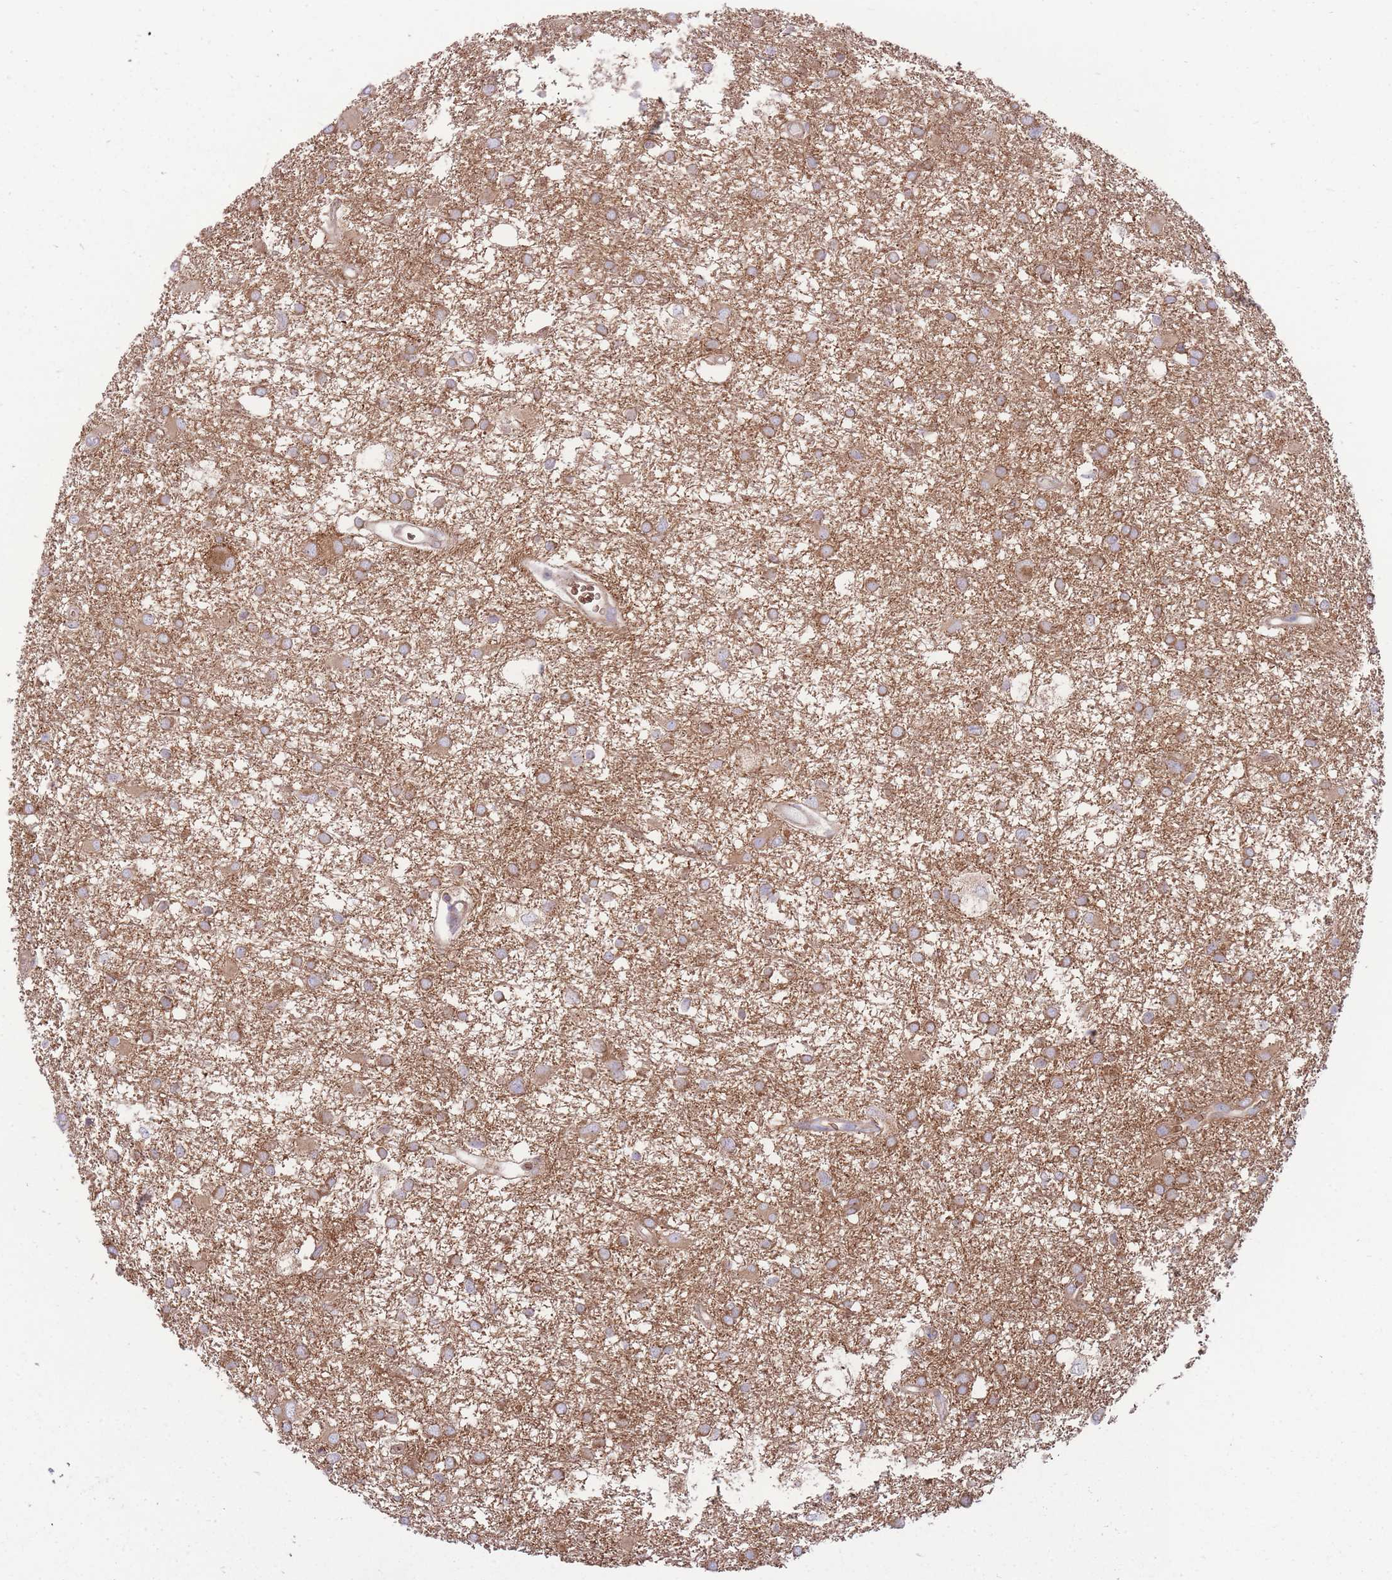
{"staining": {"intensity": "moderate", "quantity": ">75%", "location": "cytoplasmic/membranous"}, "tissue": "glioma", "cell_type": "Tumor cells", "image_type": "cancer", "snomed": [{"axis": "morphology", "description": "Glioma, malignant, High grade"}, {"axis": "topography", "description": "Brain"}], "caption": "Immunohistochemical staining of human malignant high-grade glioma demonstrates moderate cytoplasmic/membranous protein positivity in about >75% of tumor cells.", "gene": "ANKRD10", "patient": {"sex": "male", "age": 61}}